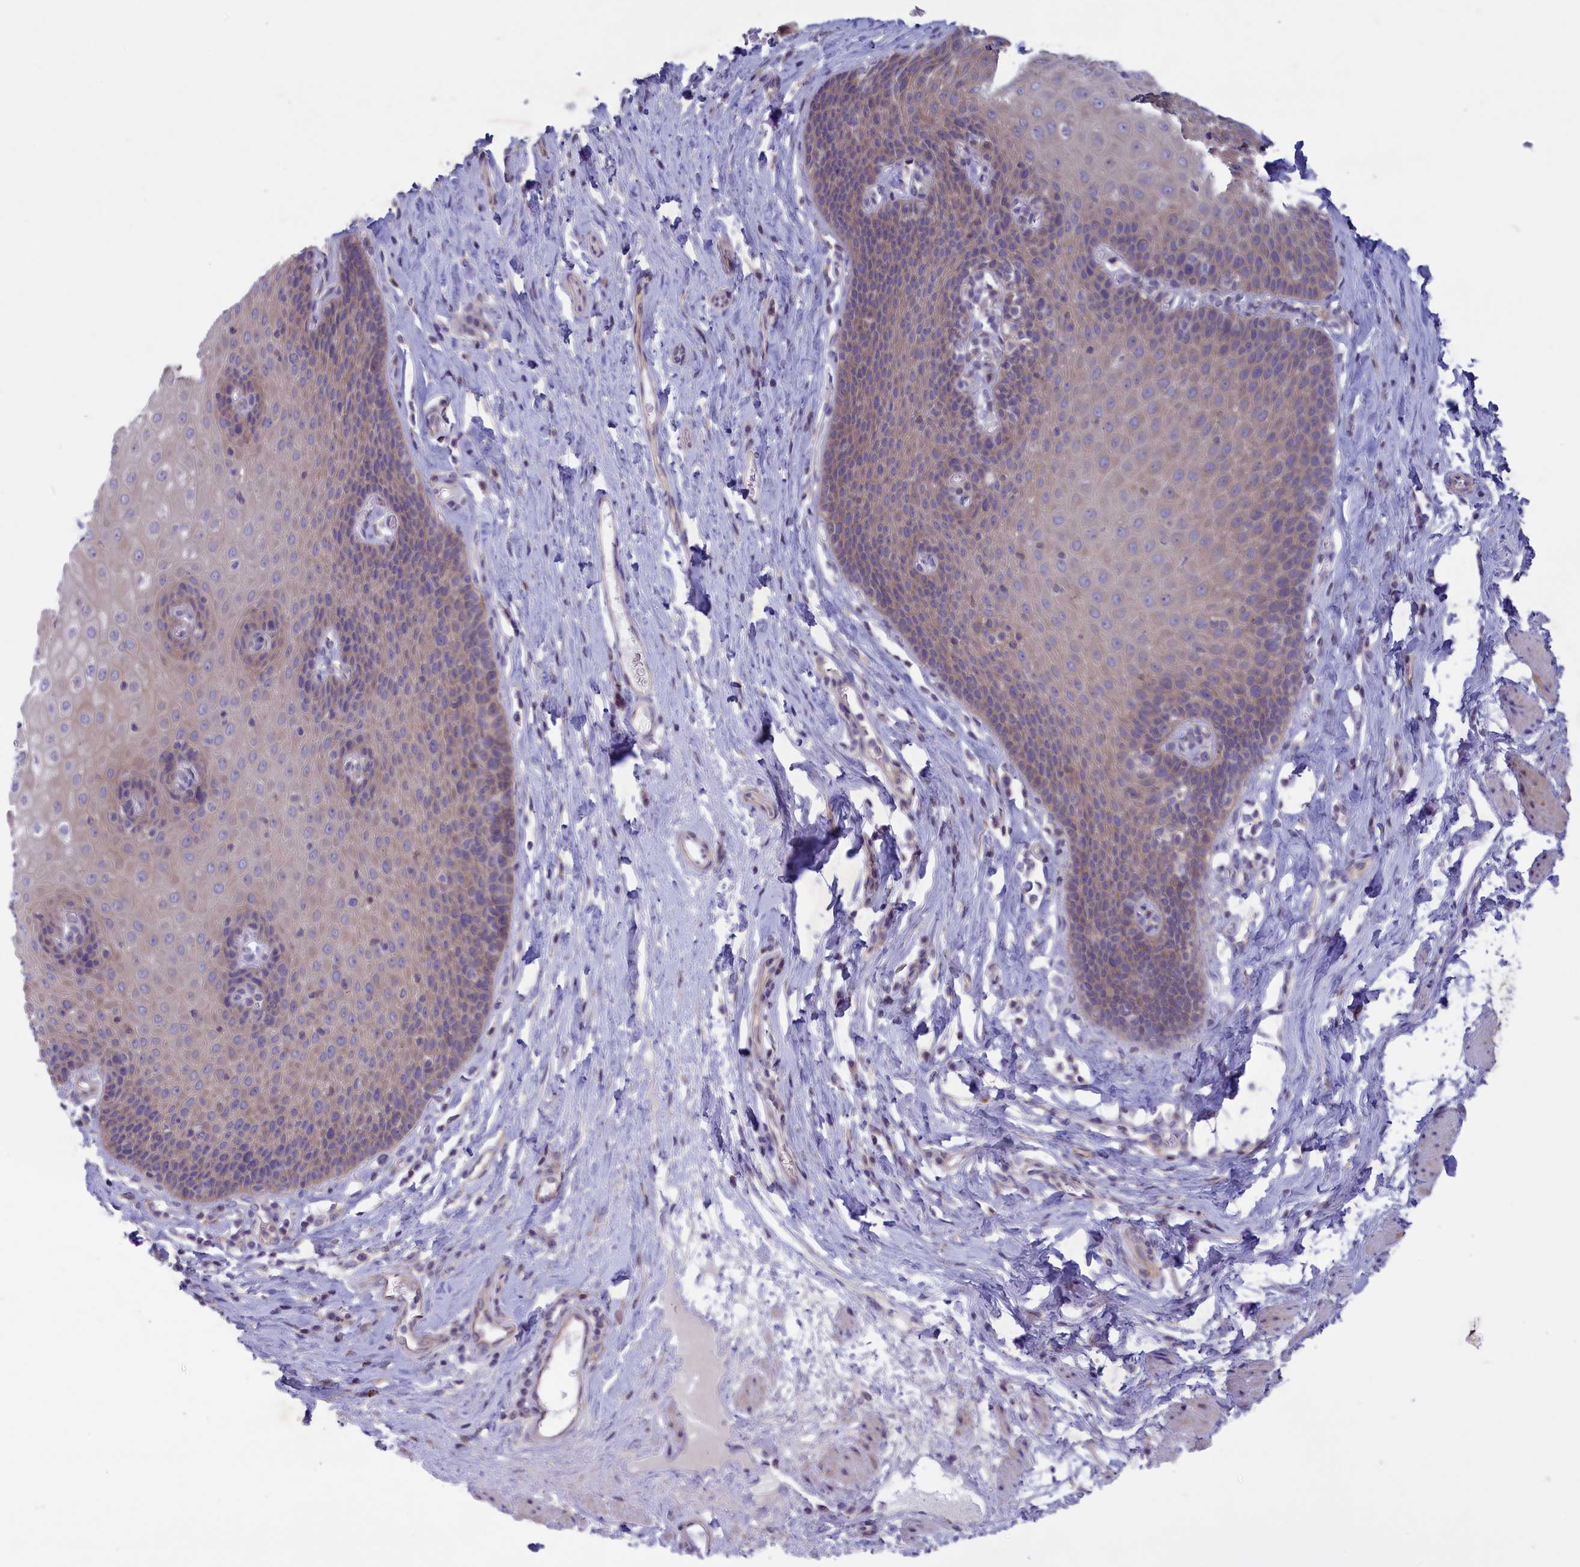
{"staining": {"intensity": "weak", "quantity": "25%-75%", "location": "cytoplasmic/membranous"}, "tissue": "esophagus", "cell_type": "Squamous epithelial cells", "image_type": "normal", "snomed": [{"axis": "morphology", "description": "Normal tissue, NOS"}, {"axis": "topography", "description": "Esophagus"}], "caption": "Immunohistochemistry micrograph of unremarkable human esophagus stained for a protein (brown), which displays low levels of weak cytoplasmic/membranous expression in approximately 25%-75% of squamous epithelial cells.", "gene": "CORO2A", "patient": {"sex": "female", "age": 61}}